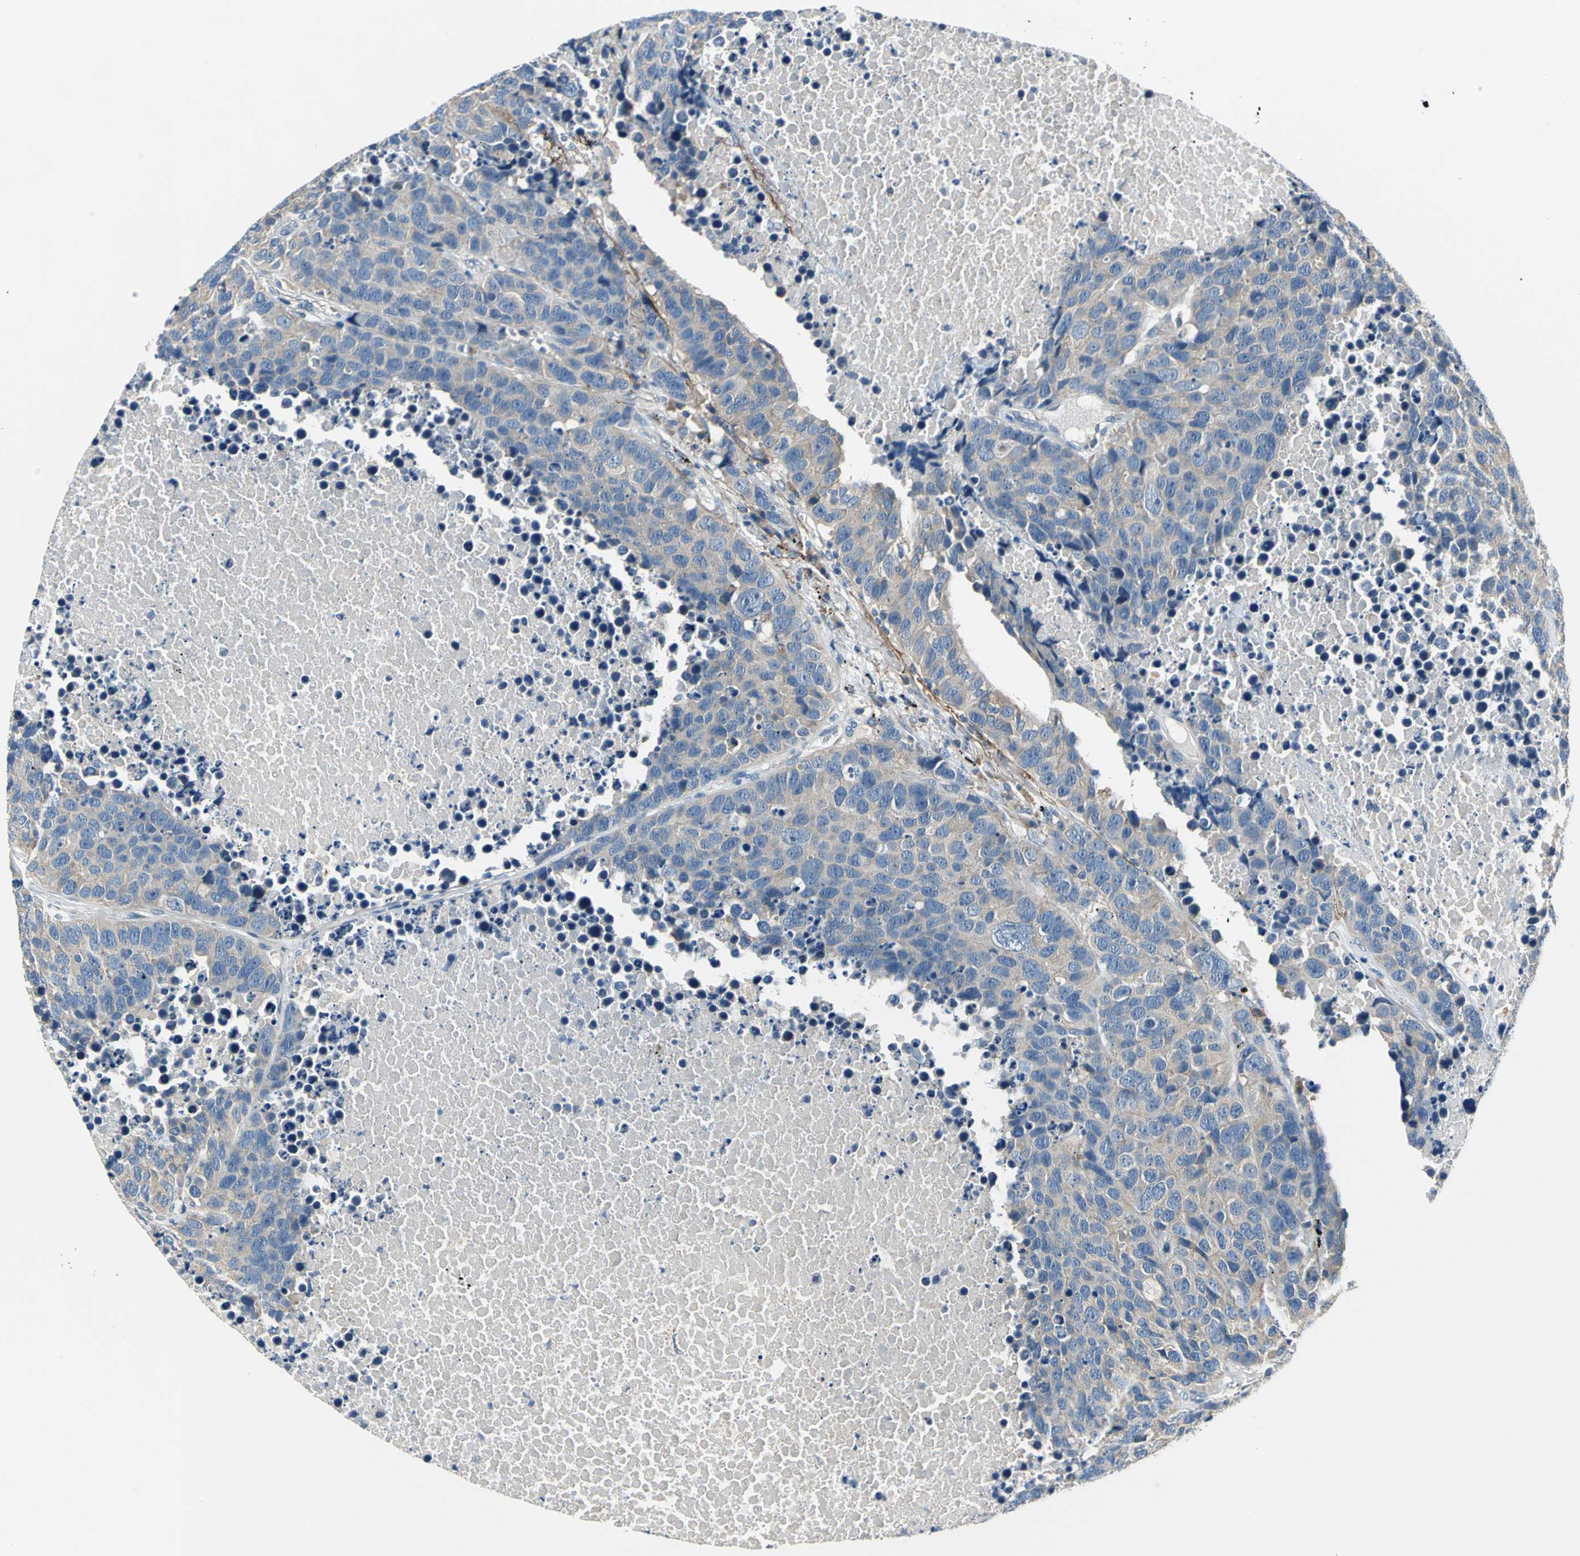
{"staining": {"intensity": "weak", "quantity": "25%-75%", "location": "cytoplasmic/membranous"}, "tissue": "carcinoid", "cell_type": "Tumor cells", "image_type": "cancer", "snomed": [{"axis": "morphology", "description": "Carcinoid, malignant, NOS"}, {"axis": "topography", "description": "Lung"}], "caption": "The immunohistochemical stain labels weak cytoplasmic/membranous staining in tumor cells of malignant carcinoid tissue.", "gene": "SLC16A7", "patient": {"sex": "male", "age": 60}}